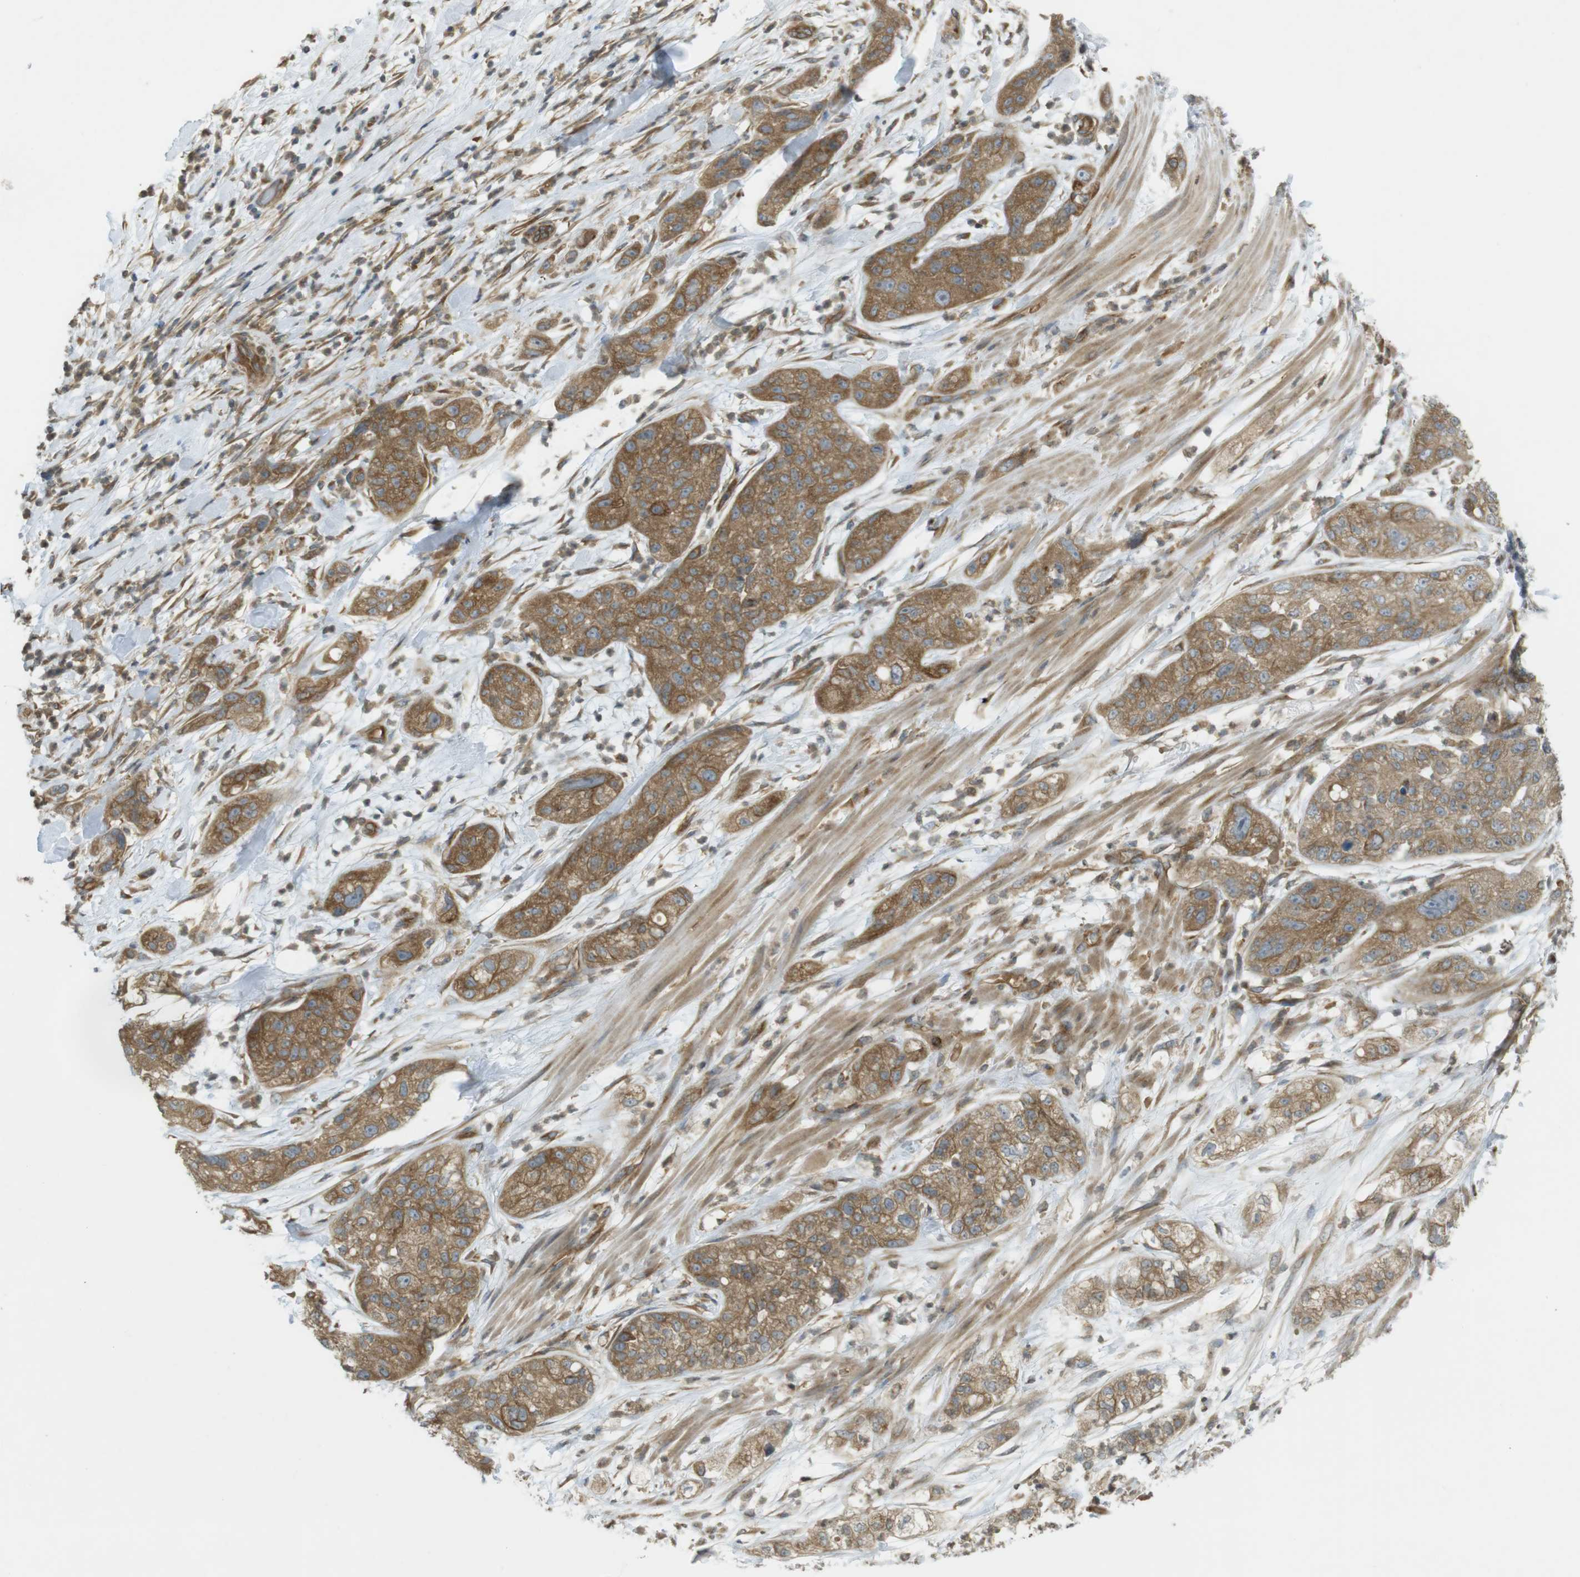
{"staining": {"intensity": "moderate", "quantity": ">75%", "location": "cytoplasmic/membranous"}, "tissue": "pancreatic cancer", "cell_type": "Tumor cells", "image_type": "cancer", "snomed": [{"axis": "morphology", "description": "Adenocarcinoma, NOS"}, {"axis": "topography", "description": "Pancreas"}], "caption": "Immunohistochemical staining of human pancreatic cancer reveals moderate cytoplasmic/membranous protein staining in approximately >75% of tumor cells.", "gene": "KIF5B", "patient": {"sex": "female", "age": 78}}